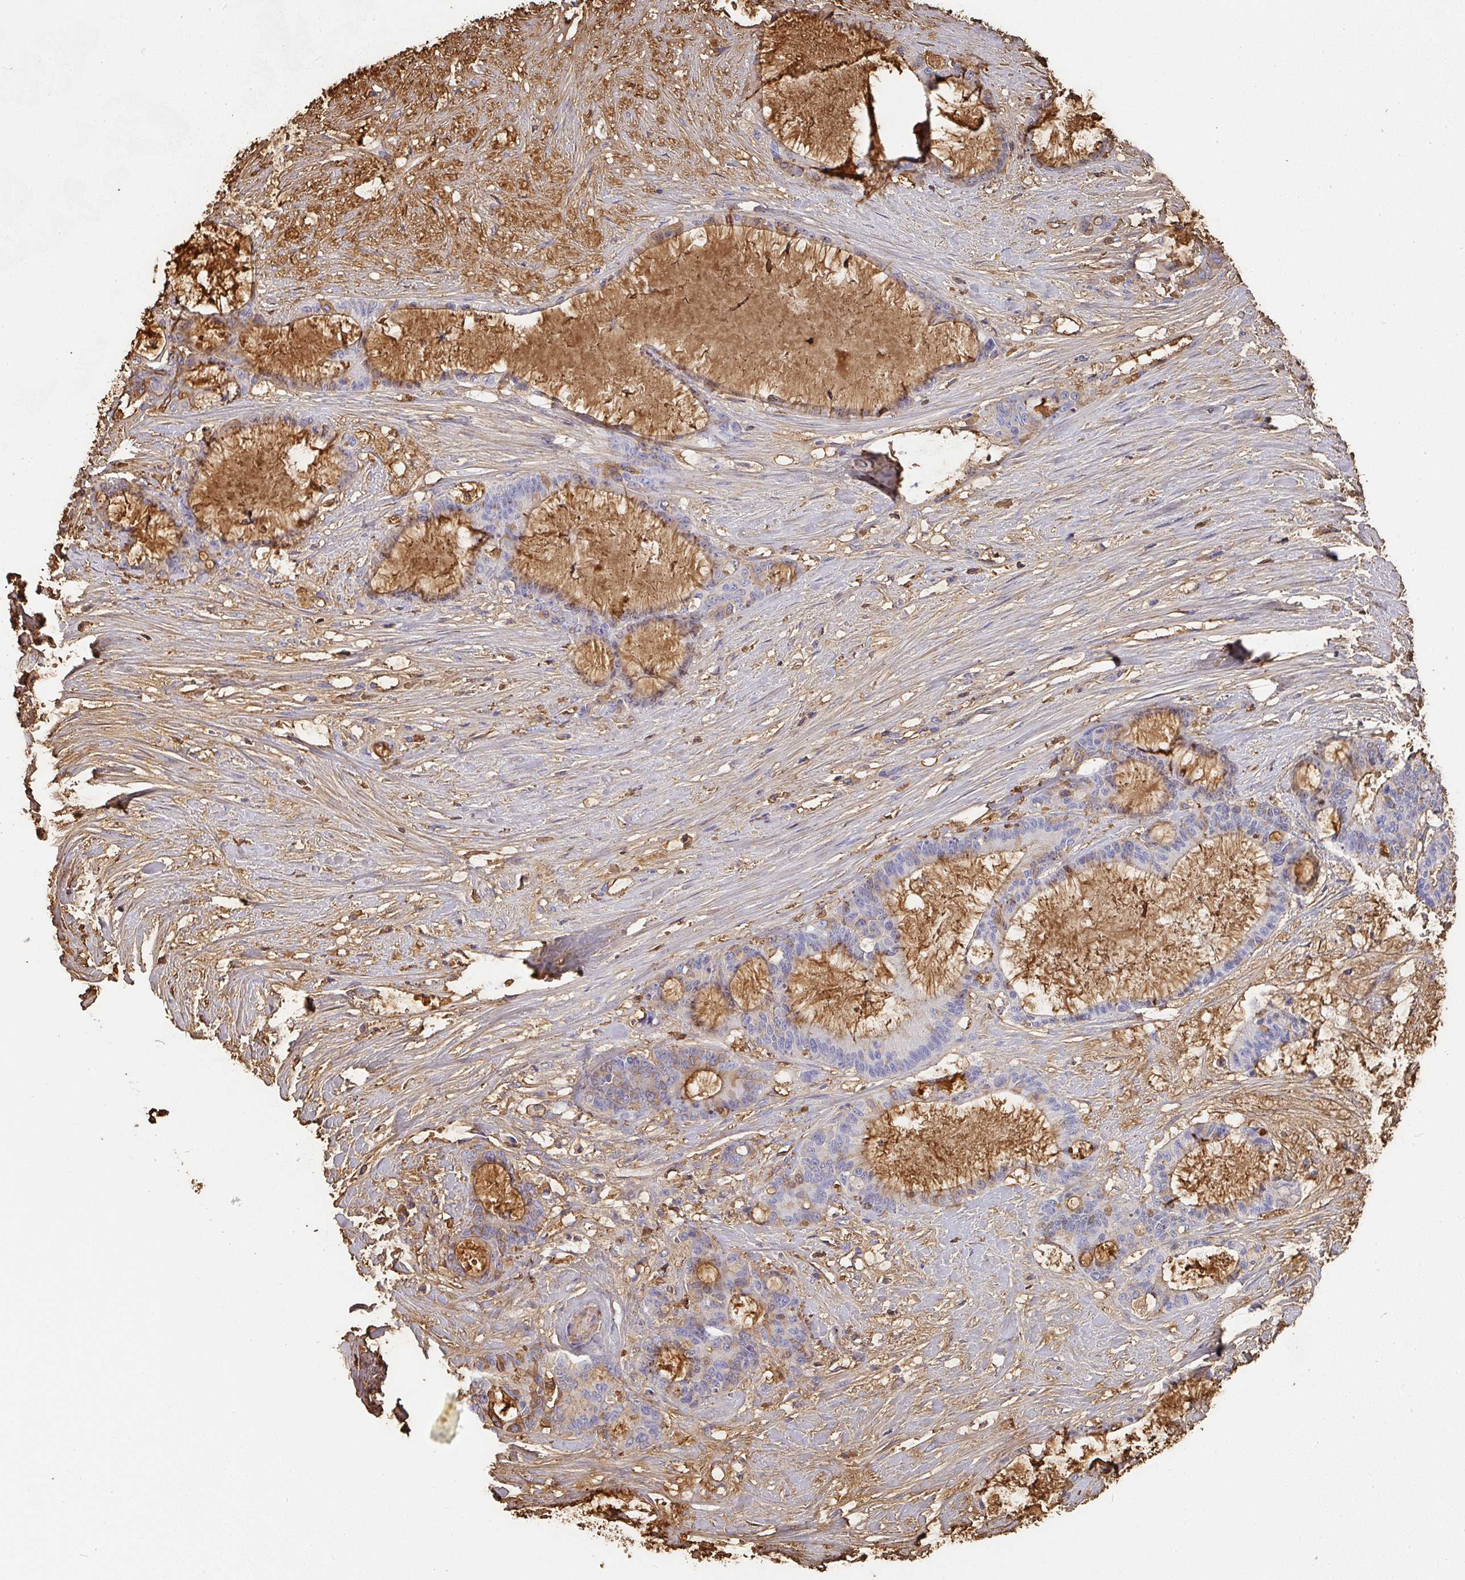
{"staining": {"intensity": "moderate", "quantity": "<25%", "location": "cytoplasmic/membranous"}, "tissue": "liver cancer", "cell_type": "Tumor cells", "image_type": "cancer", "snomed": [{"axis": "morphology", "description": "Normal tissue, NOS"}, {"axis": "morphology", "description": "Cholangiocarcinoma"}, {"axis": "topography", "description": "Liver"}, {"axis": "topography", "description": "Peripheral nerve tissue"}], "caption": "High-magnification brightfield microscopy of cholangiocarcinoma (liver) stained with DAB (brown) and counterstained with hematoxylin (blue). tumor cells exhibit moderate cytoplasmic/membranous staining is seen in about<25% of cells. The staining is performed using DAB (3,3'-diaminobenzidine) brown chromogen to label protein expression. The nuclei are counter-stained blue using hematoxylin.", "gene": "ALB", "patient": {"sex": "female", "age": 73}}